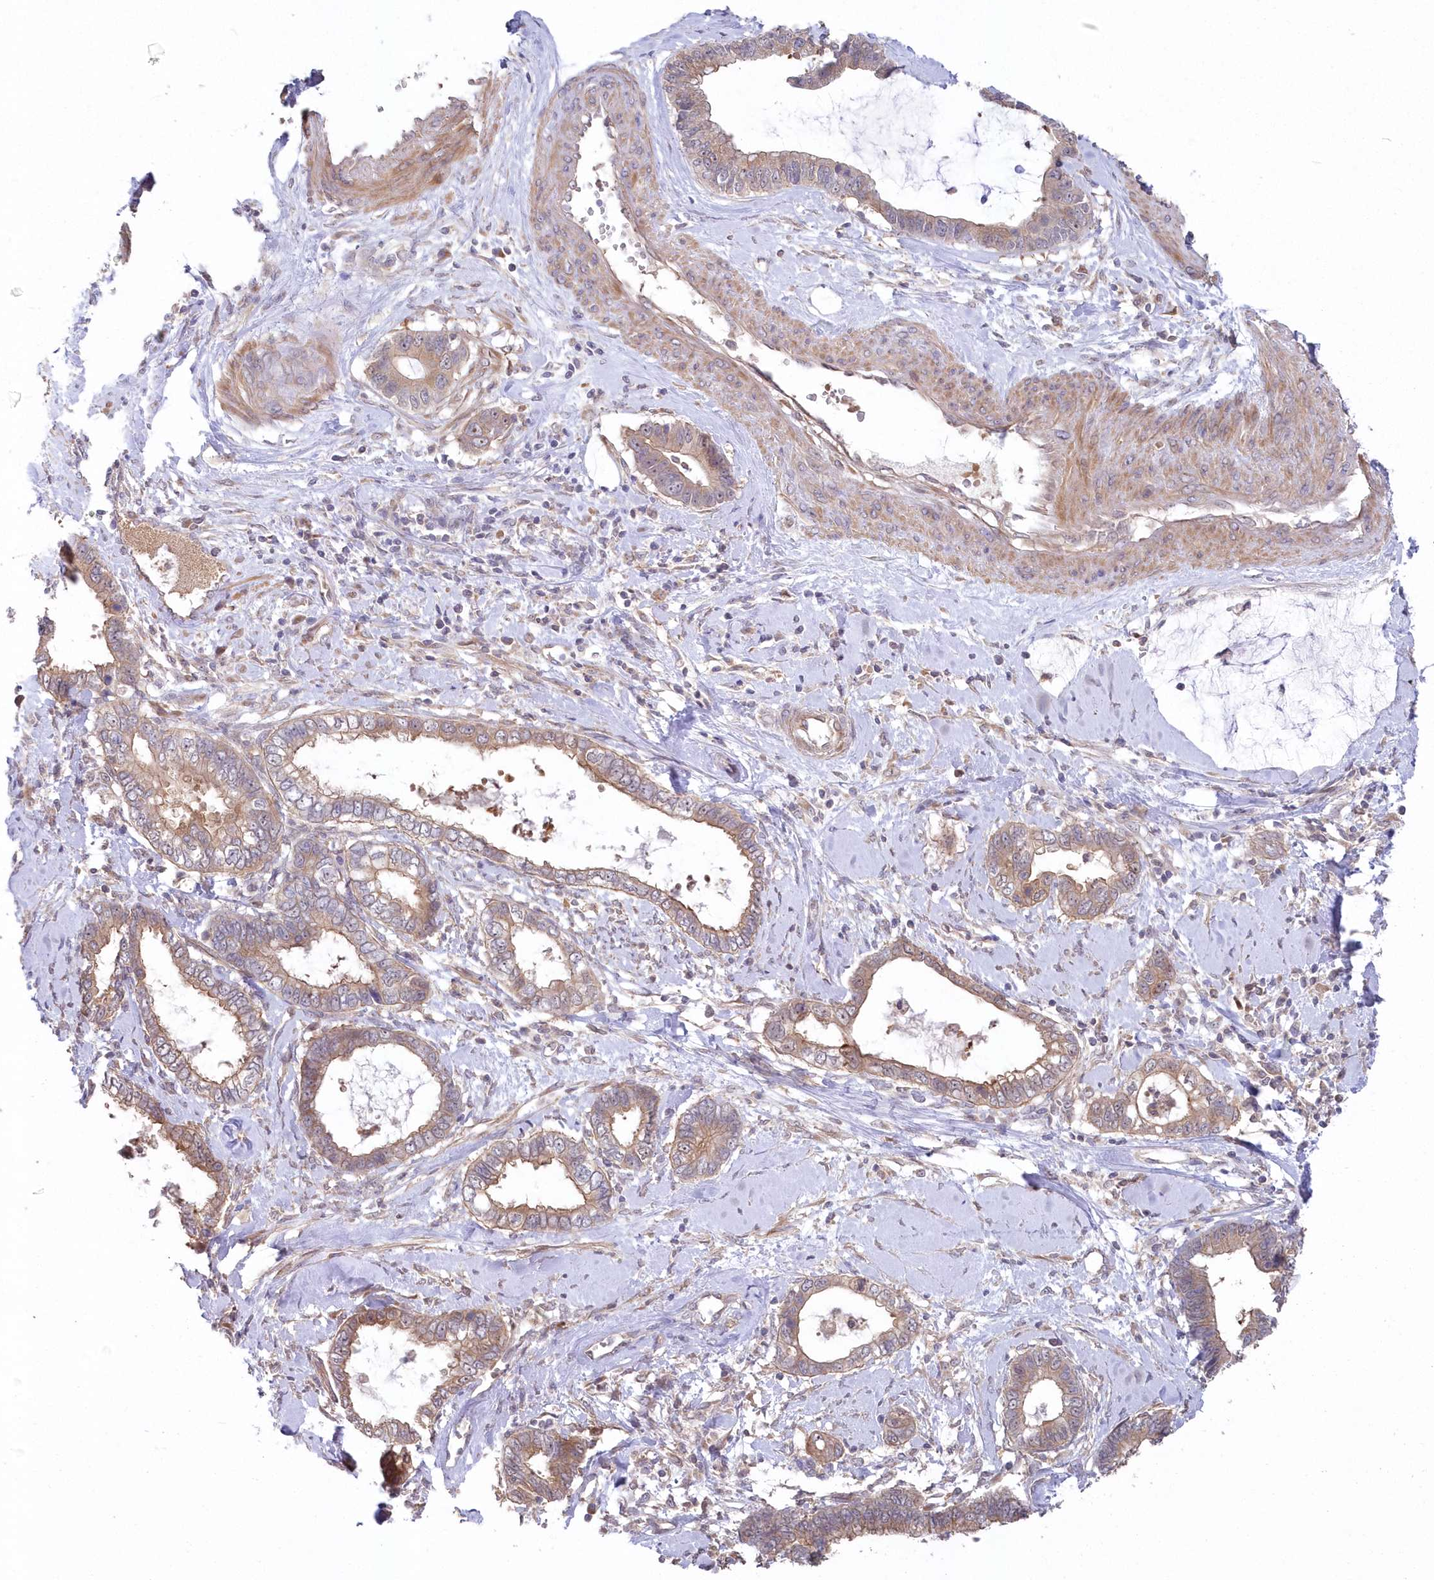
{"staining": {"intensity": "weak", "quantity": ">75%", "location": "cytoplasmic/membranous,nuclear"}, "tissue": "cervical cancer", "cell_type": "Tumor cells", "image_type": "cancer", "snomed": [{"axis": "morphology", "description": "Adenocarcinoma, NOS"}, {"axis": "topography", "description": "Cervix"}], "caption": "Adenocarcinoma (cervical) was stained to show a protein in brown. There is low levels of weak cytoplasmic/membranous and nuclear staining in about >75% of tumor cells. Immunohistochemistry (ihc) stains the protein of interest in brown and the nuclei are stained blue.", "gene": "TBCA", "patient": {"sex": "female", "age": 44}}